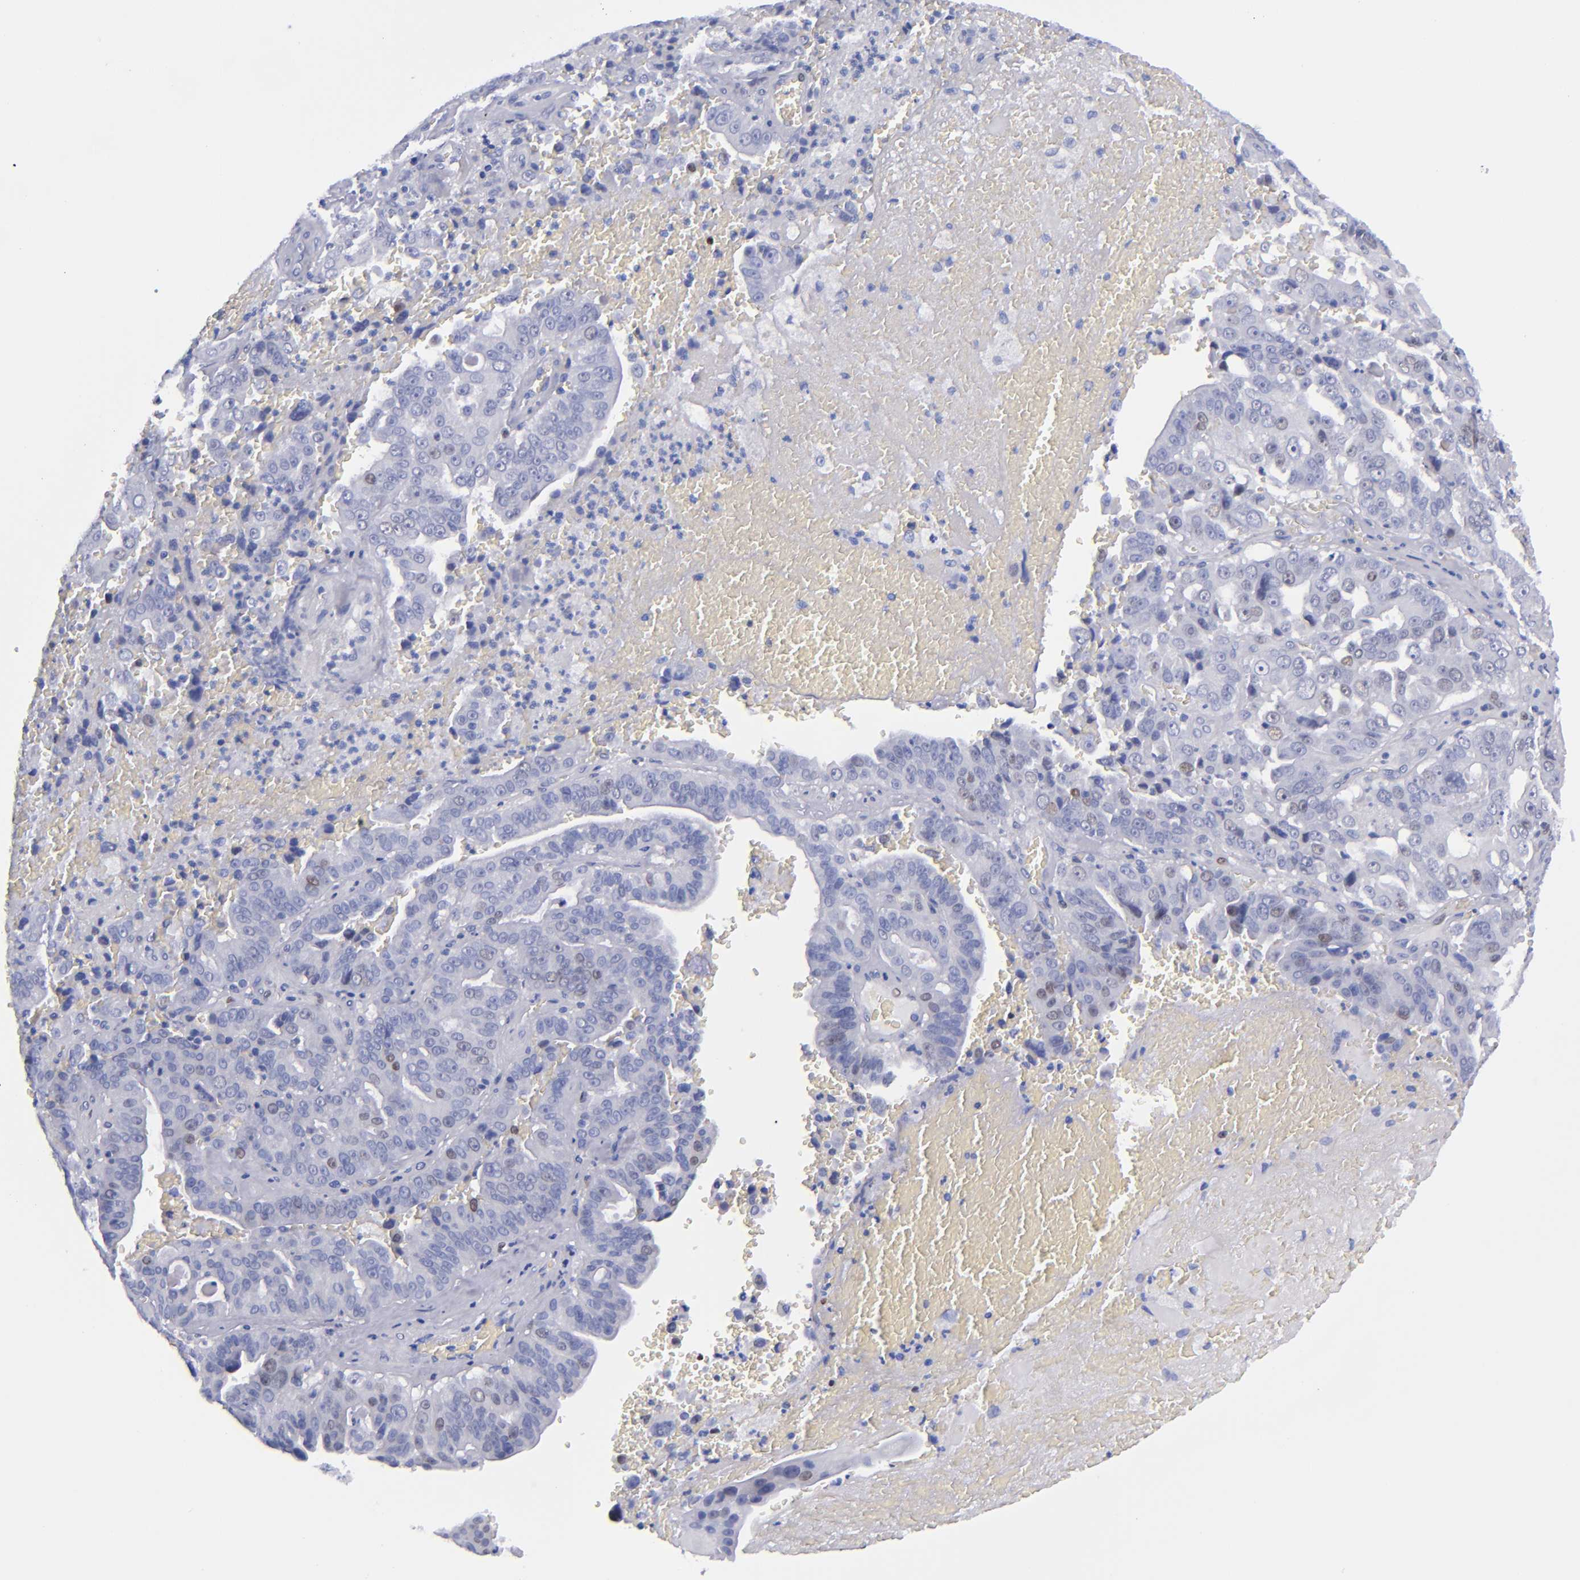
{"staining": {"intensity": "negative", "quantity": "none", "location": "none"}, "tissue": "liver cancer", "cell_type": "Tumor cells", "image_type": "cancer", "snomed": [{"axis": "morphology", "description": "Cholangiocarcinoma"}, {"axis": "topography", "description": "Liver"}], "caption": "Immunohistochemistry image of cholangiocarcinoma (liver) stained for a protein (brown), which demonstrates no positivity in tumor cells.", "gene": "MCM7", "patient": {"sex": "female", "age": 79}}